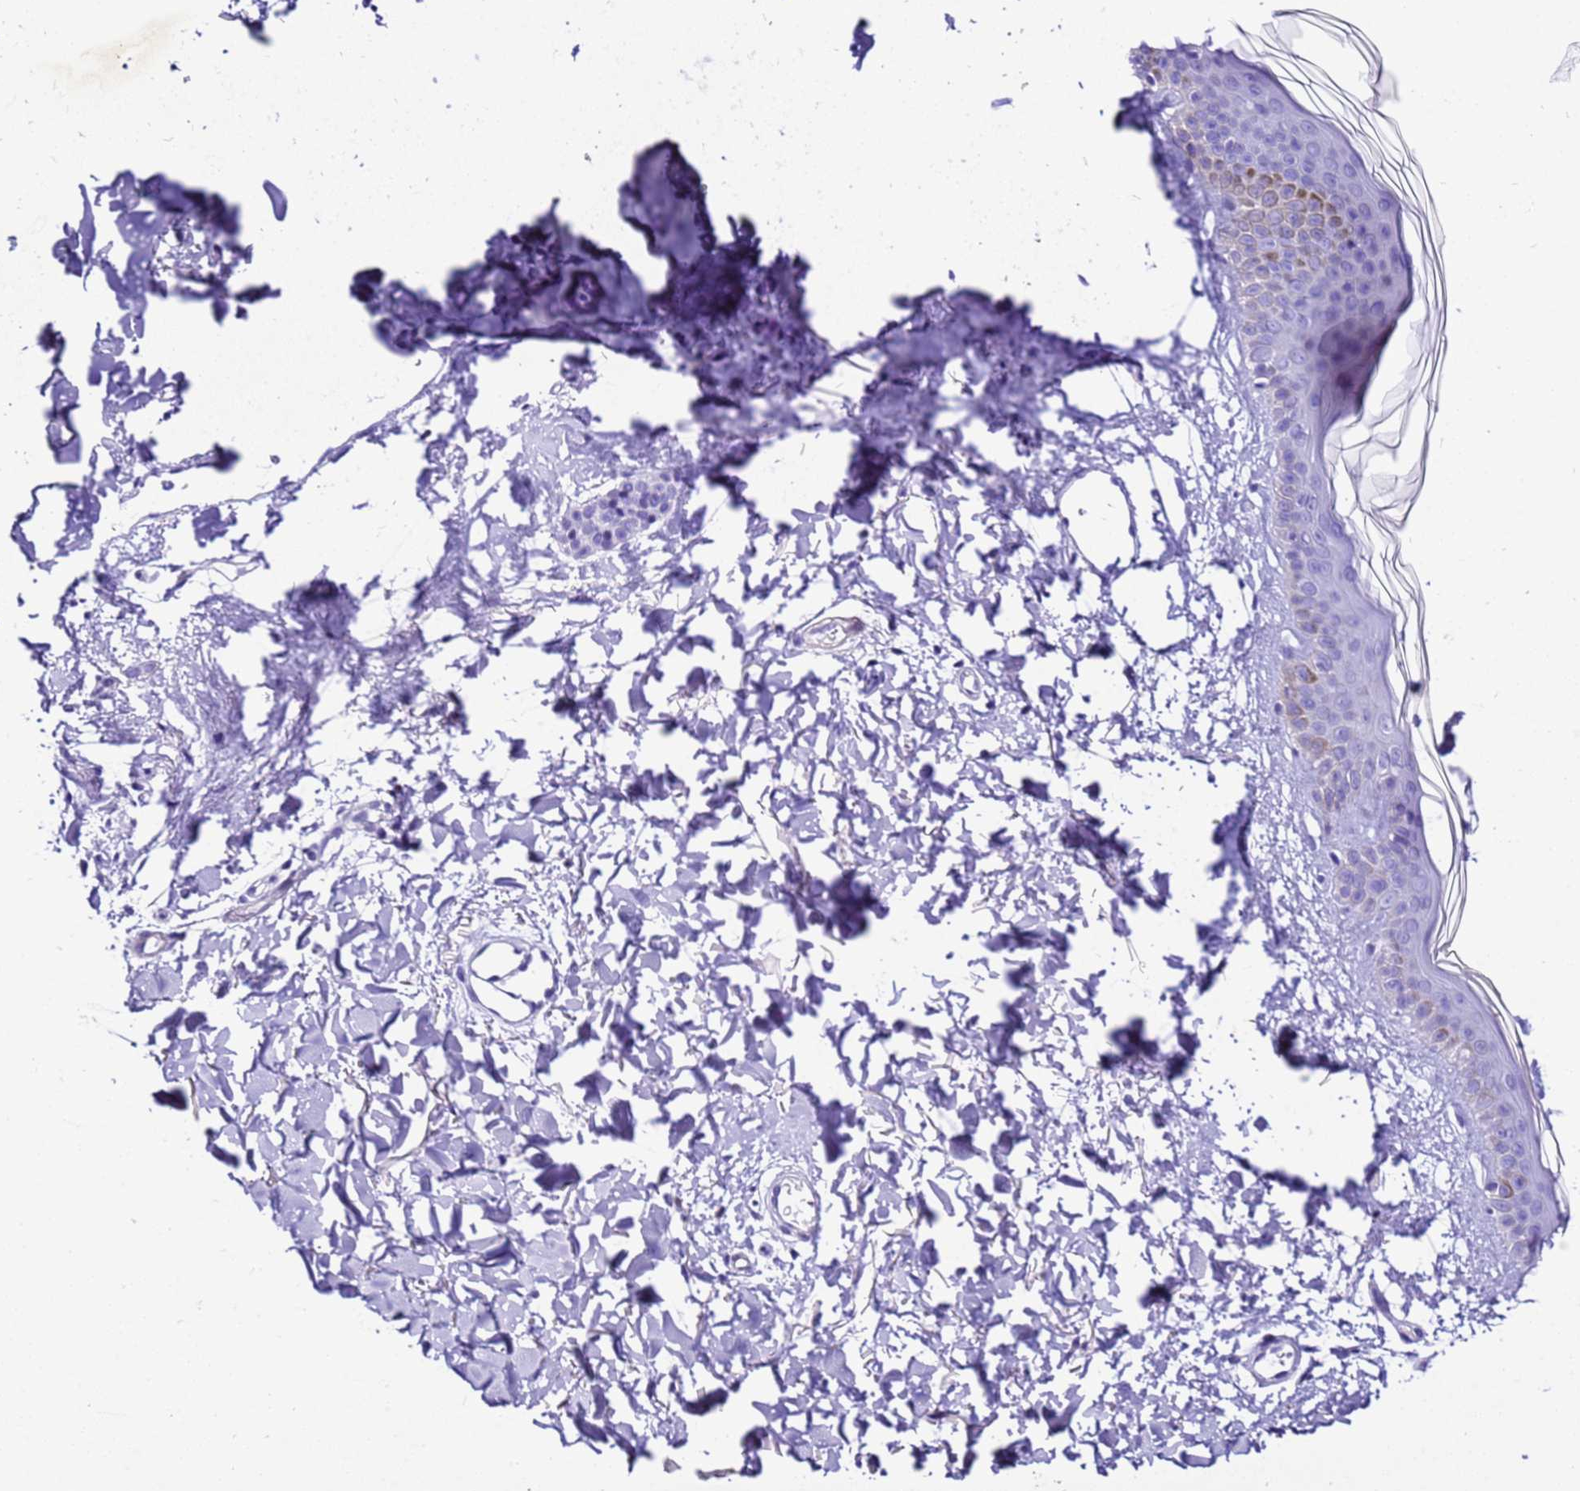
{"staining": {"intensity": "negative", "quantity": "none", "location": "none"}, "tissue": "skin", "cell_type": "Fibroblasts", "image_type": "normal", "snomed": [{"axis": "morphology", "description": "Normal tissue, NOS"}, {"axis": "topography", "description": "Skin"}], "caption": "DAB (3,3'-diaminobenzidine) immunohistochemical staining of normal skin exhibits no significant positivity in fibroblasts.", "gene": "ZNF417", "patient": {"sex": "female", "age": 58}}